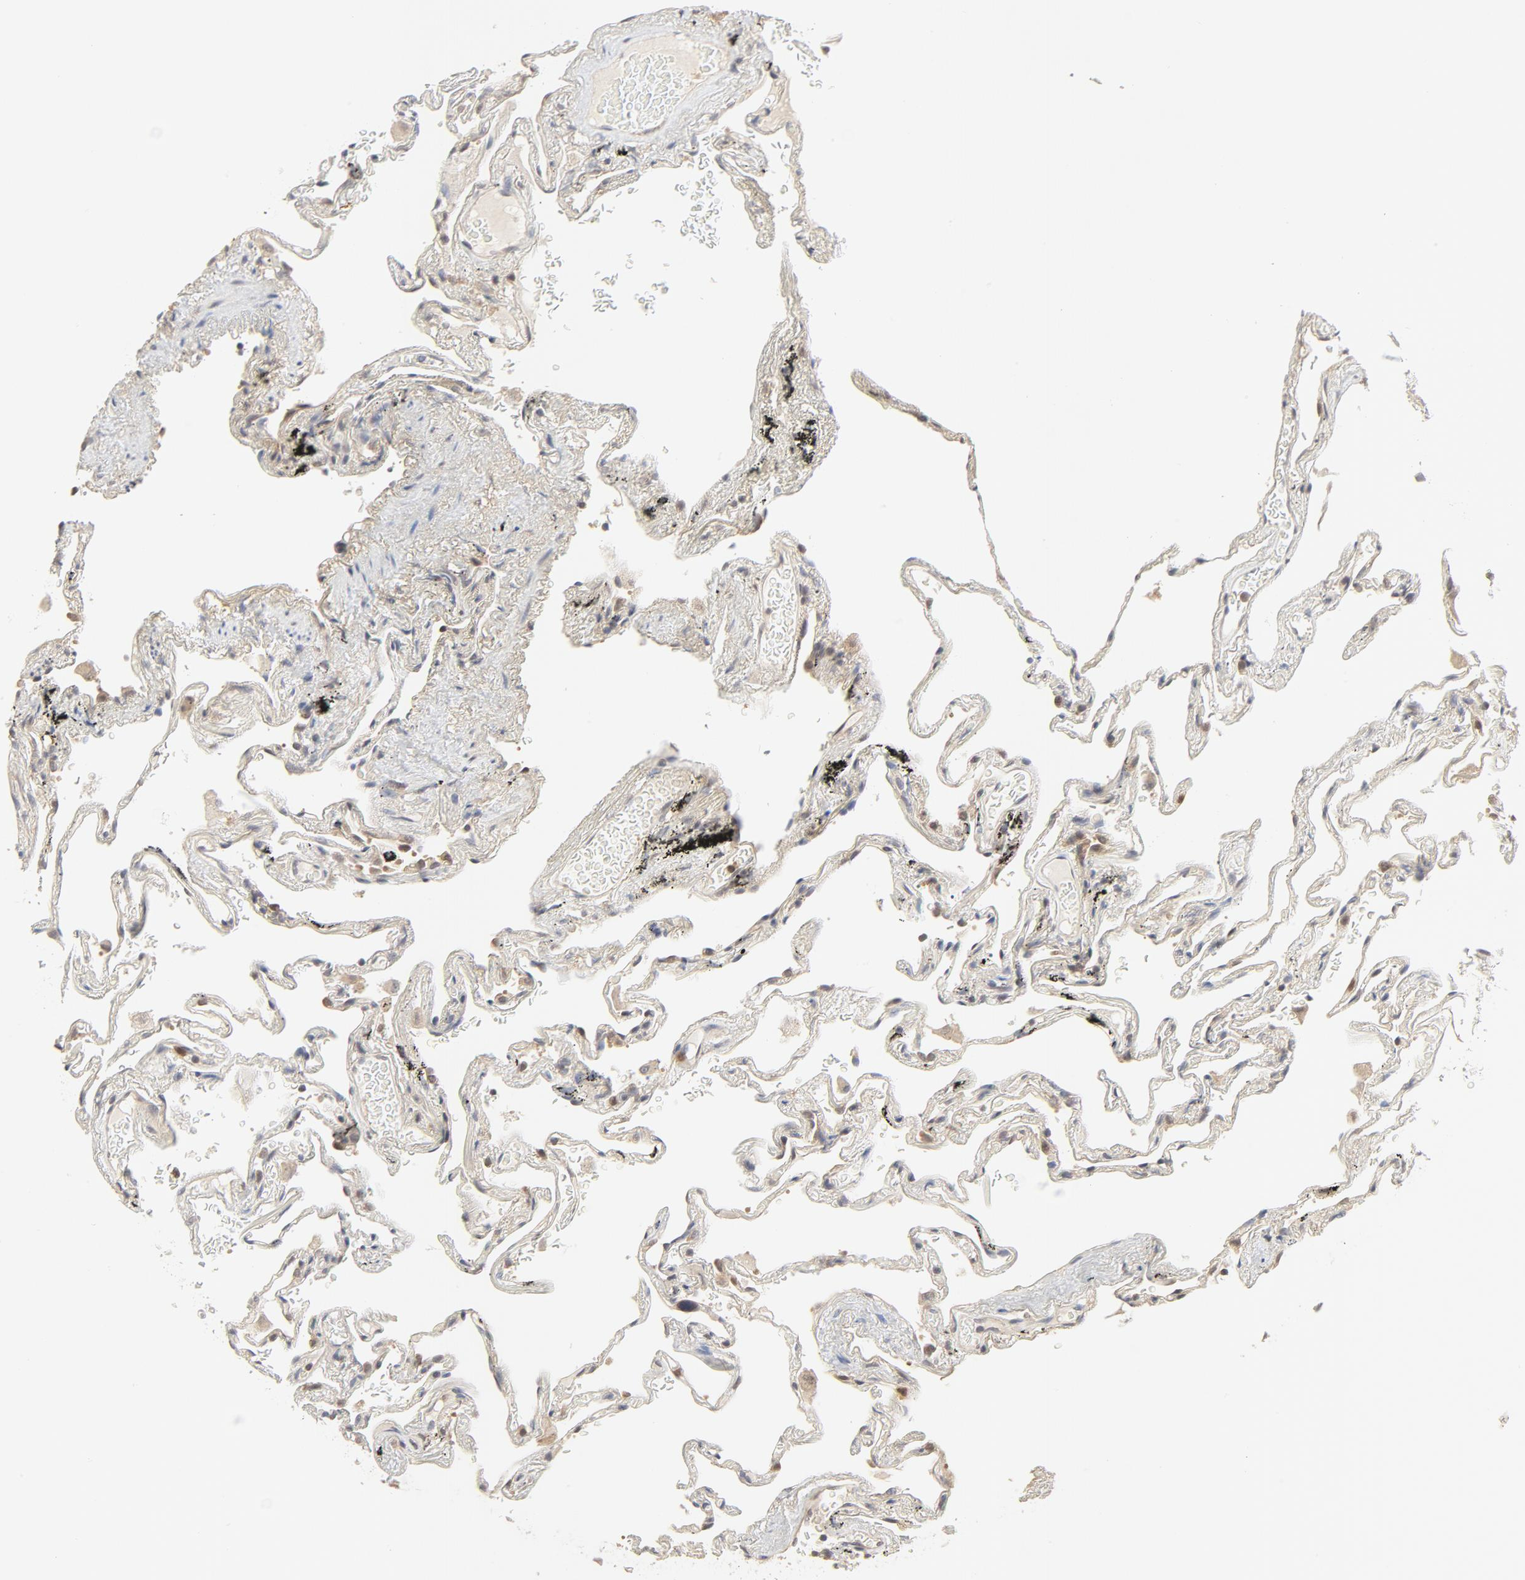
{"staining": {"intensity": "weak", "quantity": "25%-75%", "location": "cytoplasmic/membranous,nuclear"}, "tissue": "lung", "cell_type": "Alveolar cells", "image_type": "normal", "snomed": [{"axis": "morphology", "description": "Normal tissue, NOS"}, {"axis": "morphology", "description": "Inflammation, NOS"}, {"axis": "topography", "description": "Lung"}], "caption": "This micrograph demonstrates normal lung stained with immunohistochemistry (IHC) to label a protein in brown. The cytoplasmic/membranous,nuclear of alveolar cells show weak positivity for the protein. Nuclei are counter-stained blue.", "gene": "NEDD8", "patient": {"sex": "male", "age": 69}}